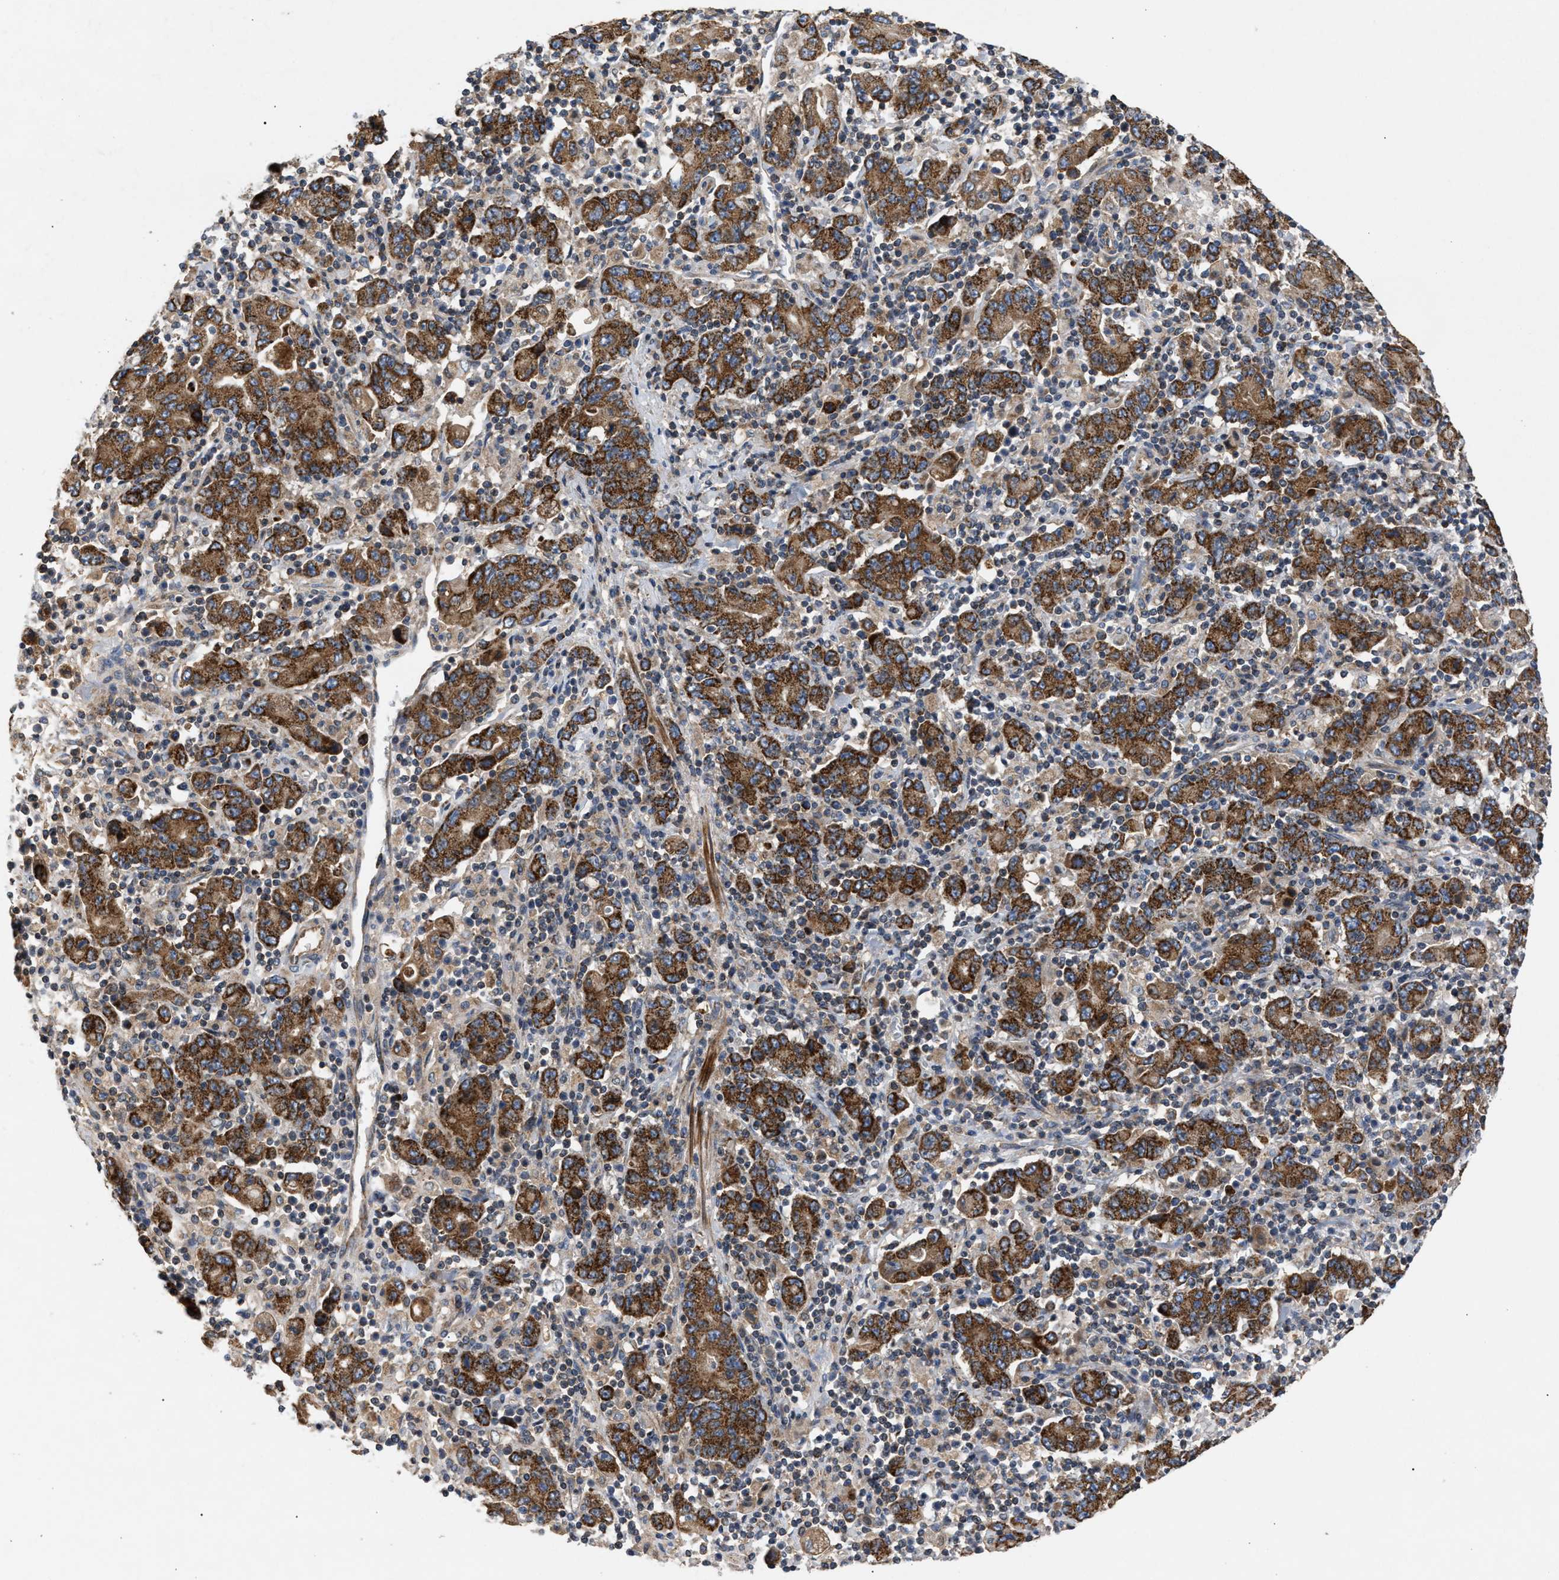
{"staining": {"intensity": "strong", "quantity": ">75%", "location": "cytoplasmic/membranous"}, "tissue": "stomach cancer", "cell_type": "Tumor cells", "image_type": "cancer", "snomed": [{"axis": "morphology", "description": "Adenocarcinoma, NOS"}, {"axis": "topography", "description": "Stomach, upper"}], "caption": "A high-resolution photomicrograph shows immunohistochemistry staining of adenocarcinoma (stomach), which reveals strong cytoplasmic/membranous positivity in approximately >75% of tumor cells. (brown staining indicates protein expression, while blue staining denotes nuclei).", "gene": "TACO1", "patient": {"sex": "male", "age": 69}}